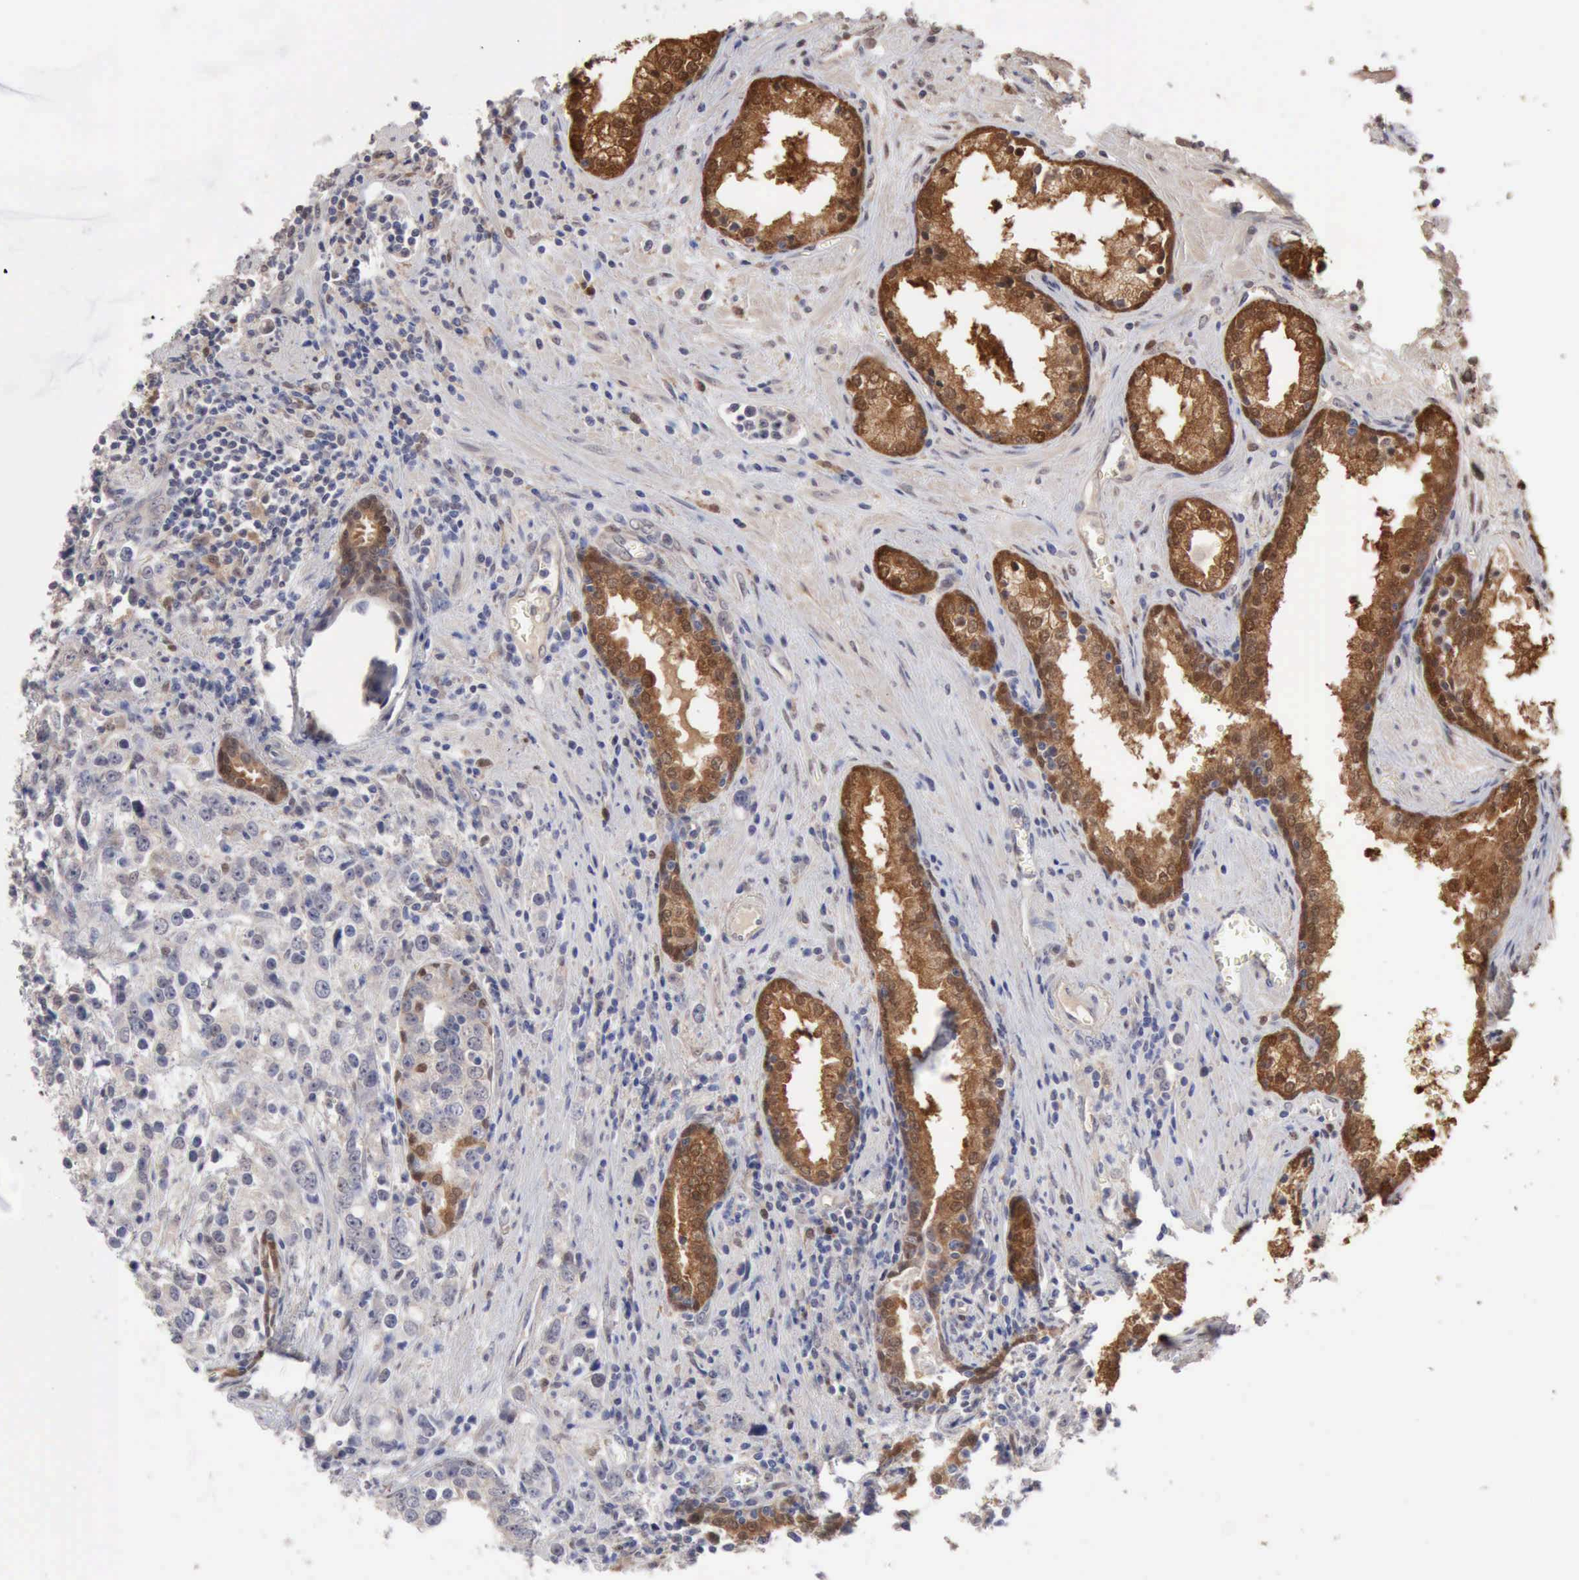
{"staining": {"intensity": "strong", "quantity": ">75%", "location": "cytoplasmic/membranous,nuclear"}, "tissue": "prostate cancer", "cell_type": "Tumor cells", "image_type": "cancer", "snomed": [{"axis": "morphology", "description": "Adenocarcinoma, High grade"}, {"axis": "topography", "description": "Prostate"}], "caption": "Immunohistochemical staining of high-grade adenocarcinoma (prostate) exhibits strong cytoplasmic/membranous and nuclear protein expression in approximately >75% of tumor cells.", "gene": "PTGR2", "patient": {"sex": "male", "age": 71}}